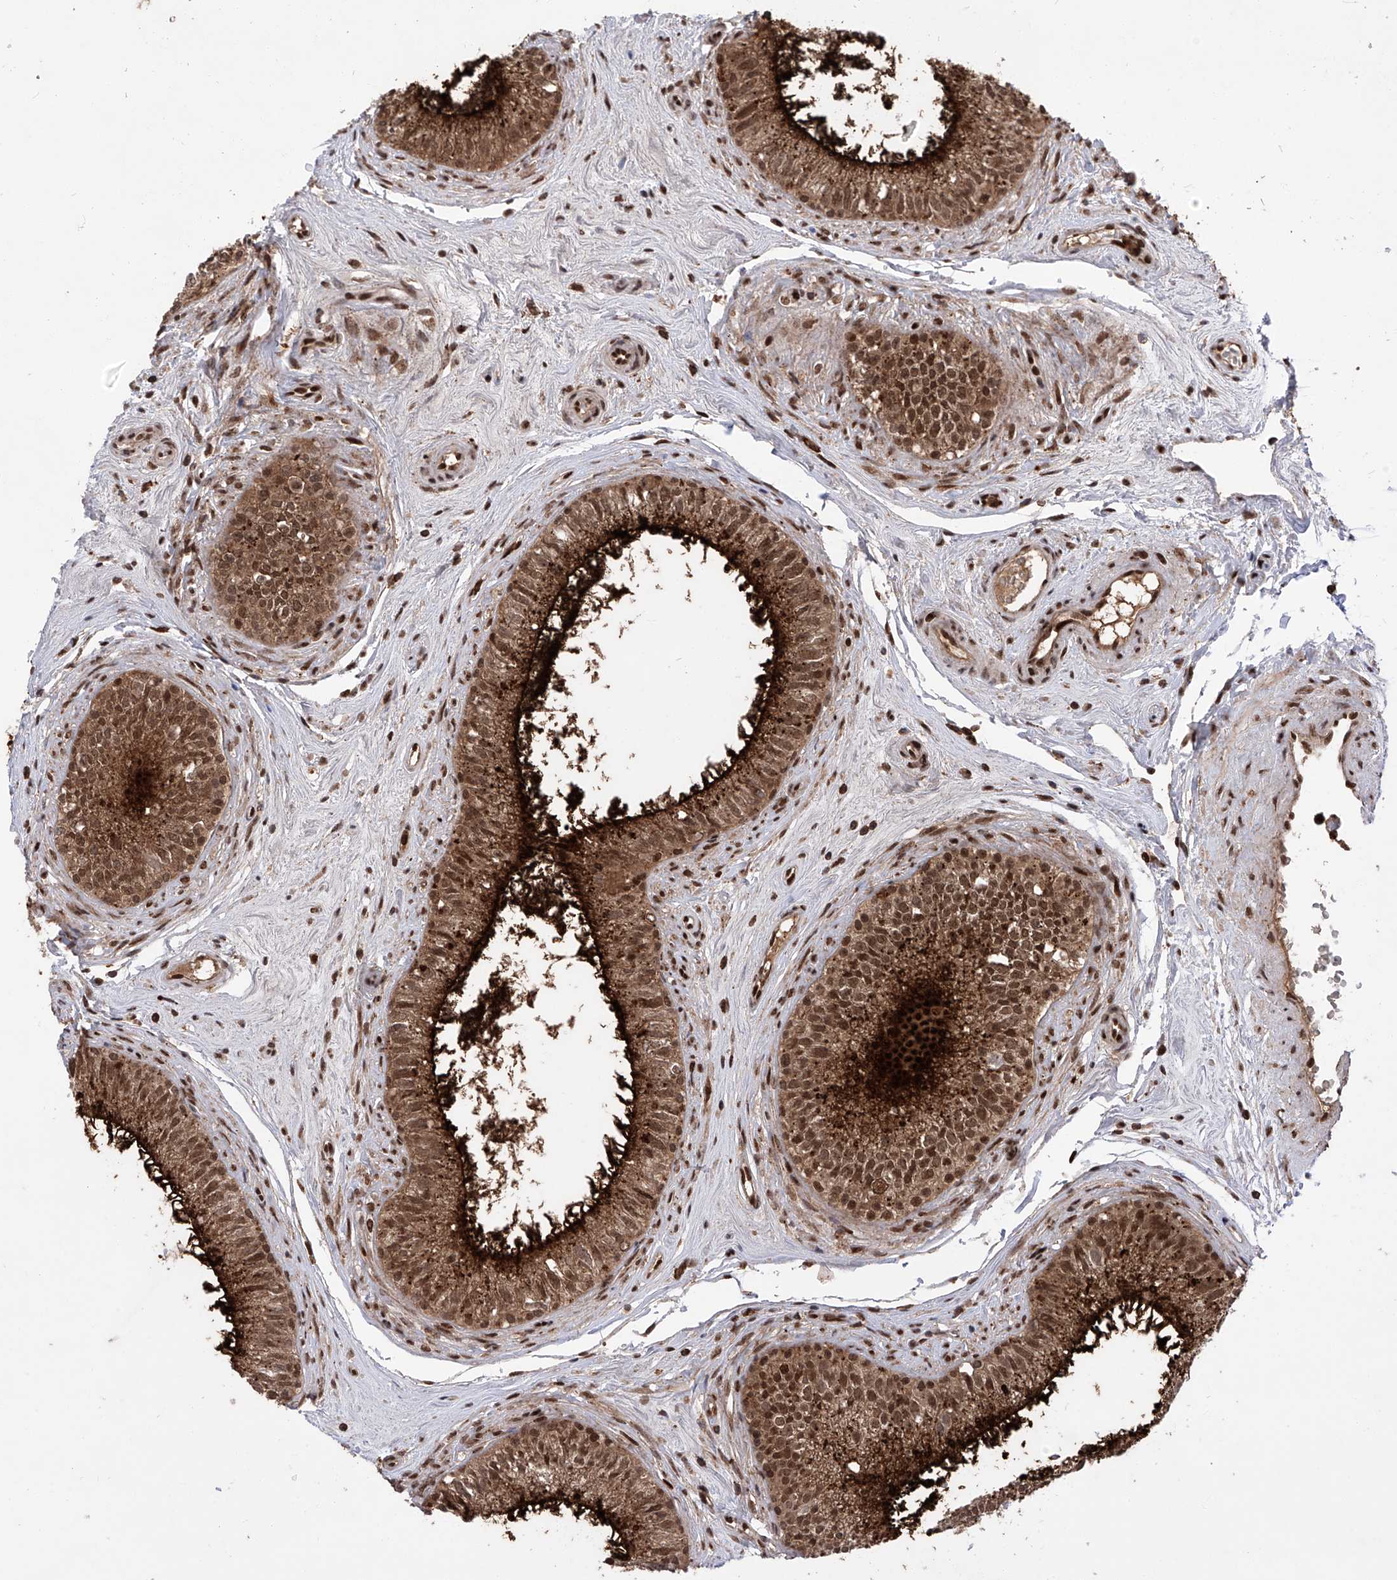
{"staining": {"intensity": "strong", "quantity": ">75%", "location": "cytoplasmic/membranous,nuclear"}, "tissue": "epididymis", "cell_type": "Glandular cells", "image_type": "normal", "snomed": [{"axis": "morphology", "description": "Normal tissue, NOS"}, {"axis": "topography", "description": "Epididymis"}], "caption": "A photomicrograph of human epididymis stained for a protein reveals strong cytoplasmic/membranous,nuclear brown staining in glandular cells. The staining was performed using DAB (3,3'-diaminobenzidine) to visualize the protein expression in brown, while the nuclei were stained in blue with hematoxylin (Magnification: 20x).", "gene": "ZNF280D", "patient": {"sex": "male", "age": 71}}